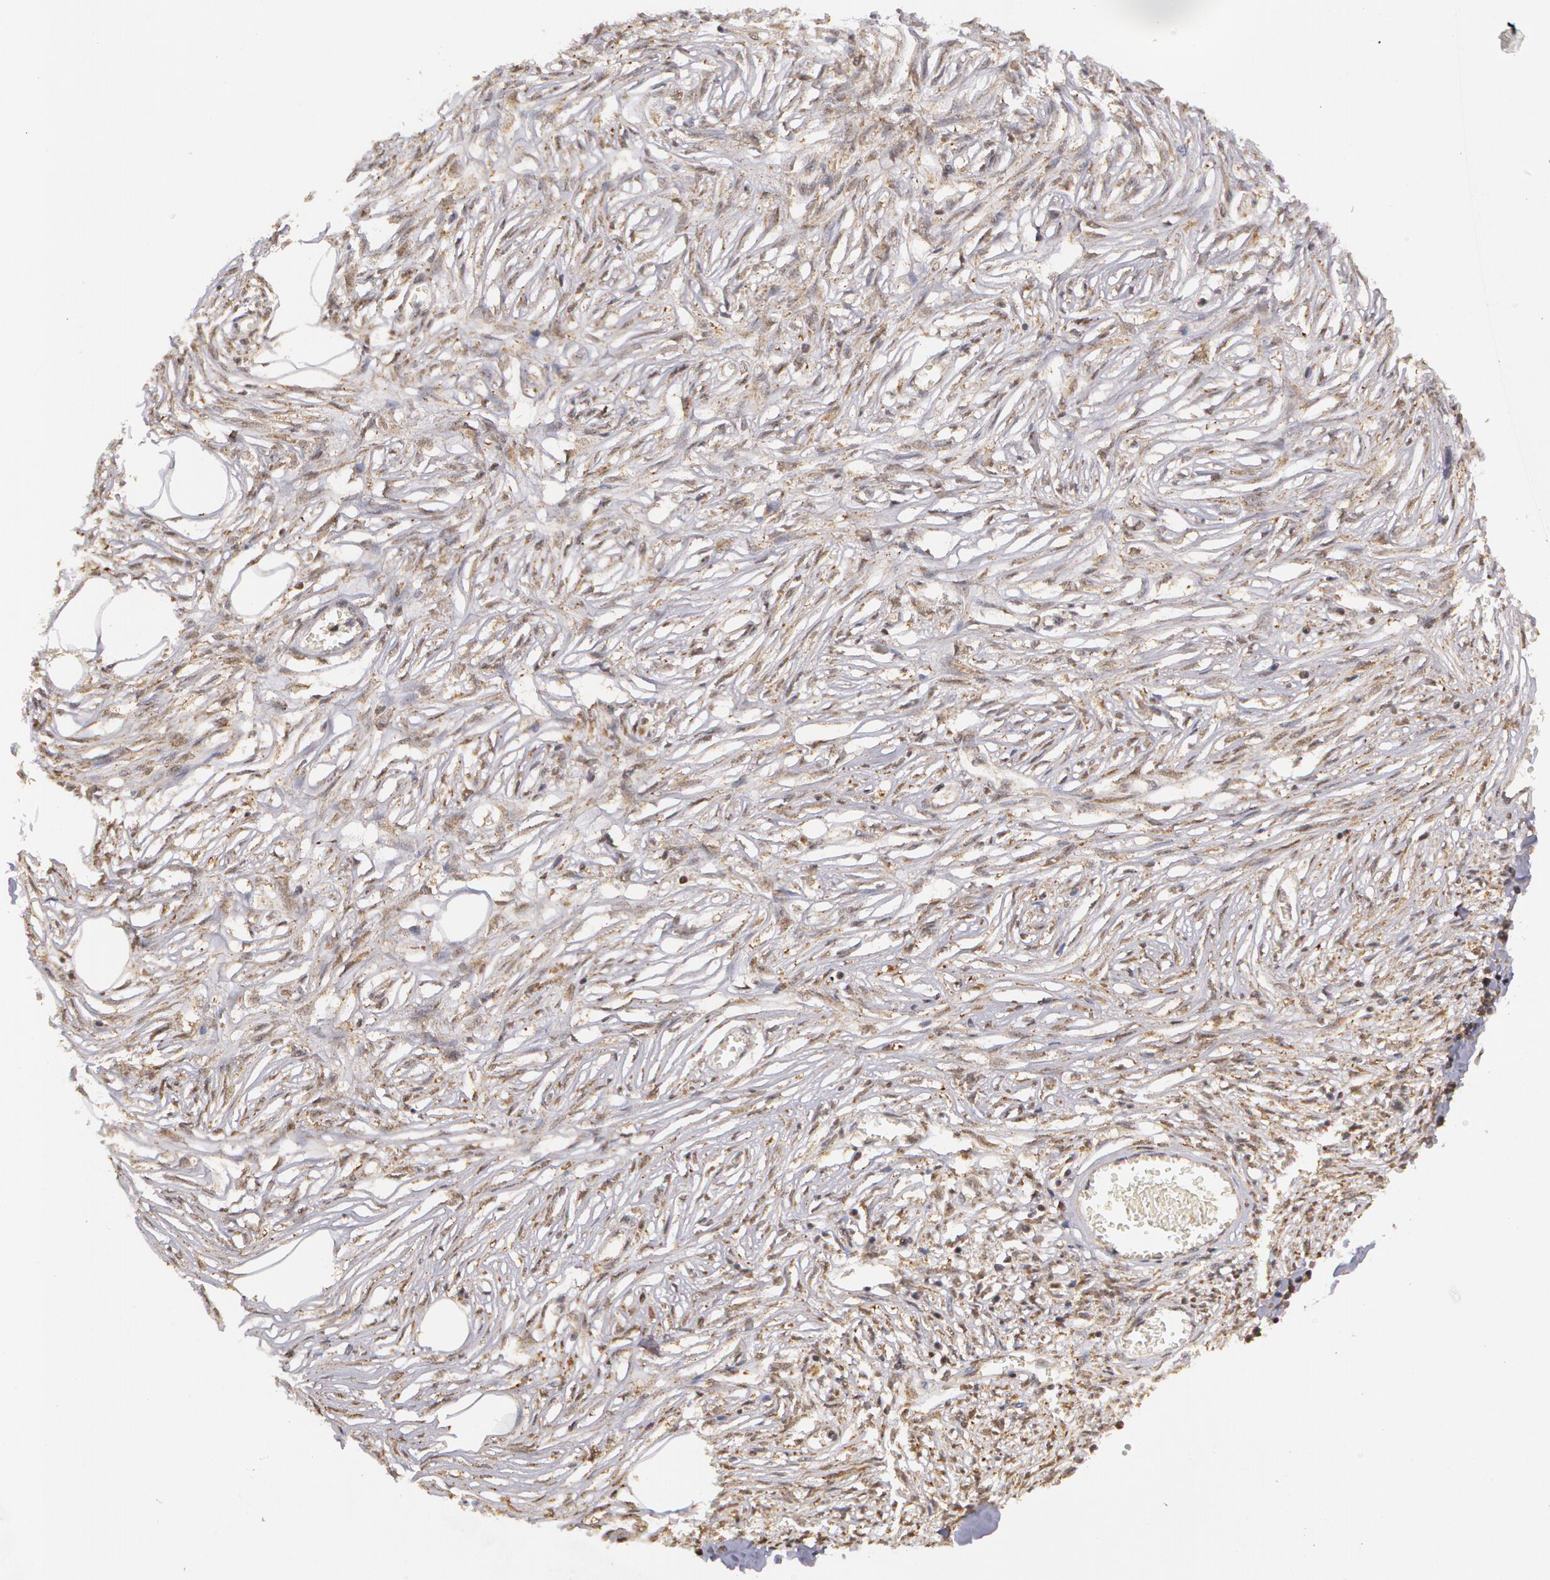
{"staining": {"intensity": "weak", "quantity": ">75%", "location": "cytoplasmic/membranous"}, "tissue": "adipose tissue", "cell_type": "Adipocytes", "image_type": "normal", "snomed": [{"axis": "morphology", "description": "Normal tissue, NOS"}, {"axis": "morphology", "description": "Sarcoma, NOS"}, {"axis": "topography", "description": "Skin"}, {"axis": "topography", "description": "Soft tissue"}], "caption": "Immunohistochemistry (IHC) photomicrograph of unremarkable adipose tissue stained for a protein (brown), which exhibits low levels of weak cytoplasmic/membranous staining in about >75% of adipocytes.", "gene": "GLIS1", "patient": {"sex": "female", "age": 51}}